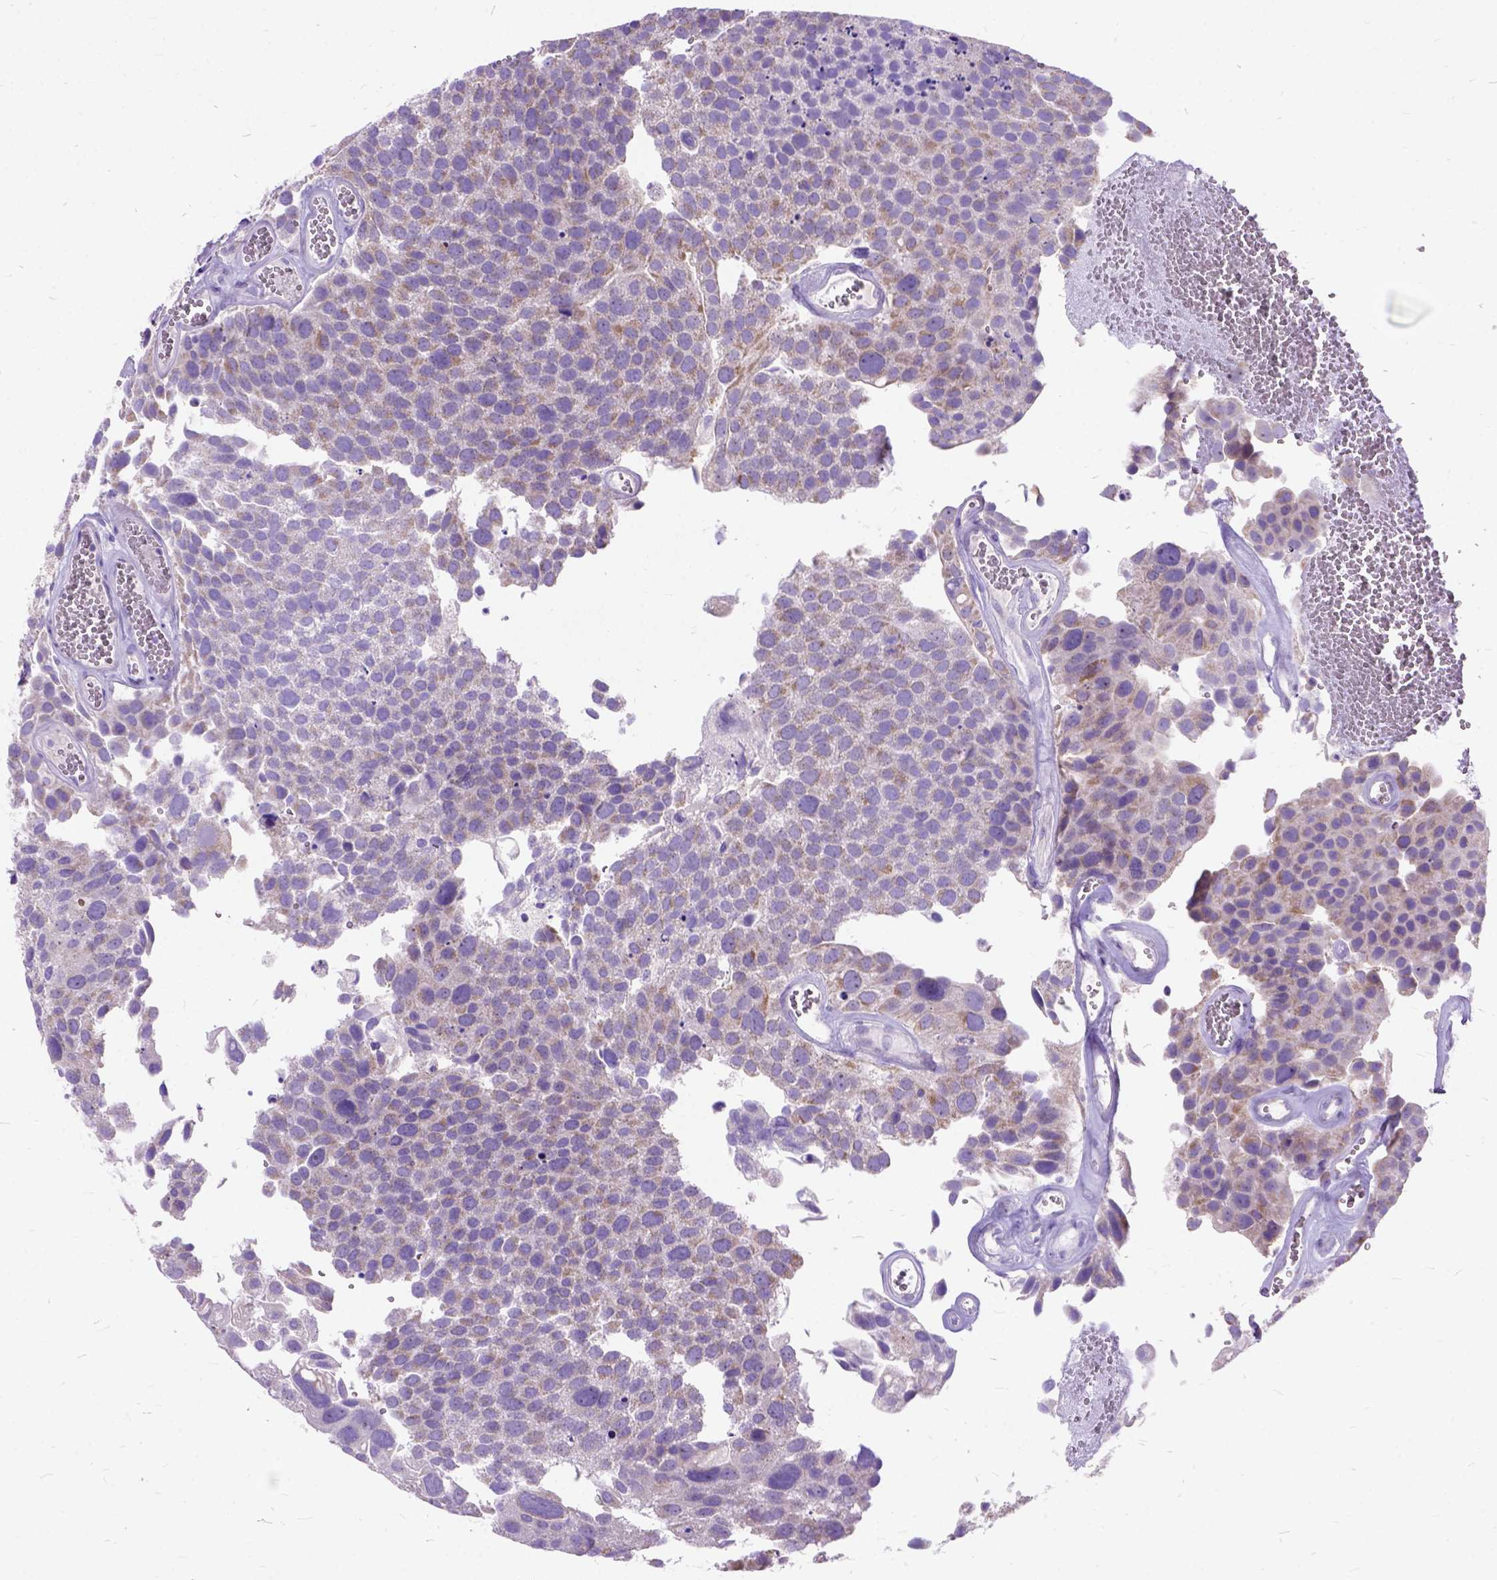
{"staining": {"intensity": "weak", "quantity": "<25%", "location": "cytoplasmic/membranous"}, "tissue": "urothelial cancer", "cell_type": "Tumor cells", "image_type": "cancer", "snomed": [{"axis": "morphology", "description": "Urothelial carcinoma, Low grade"}, {"axis": "topography", "description": "Urinary bladder"}], "caption": "Immunohistochemical staining of low-grade urothelial carcinoma displays no significant staining in tumor cells.", "gene": "CTAG2", "patient": {"sex": "female", "age": 69}}